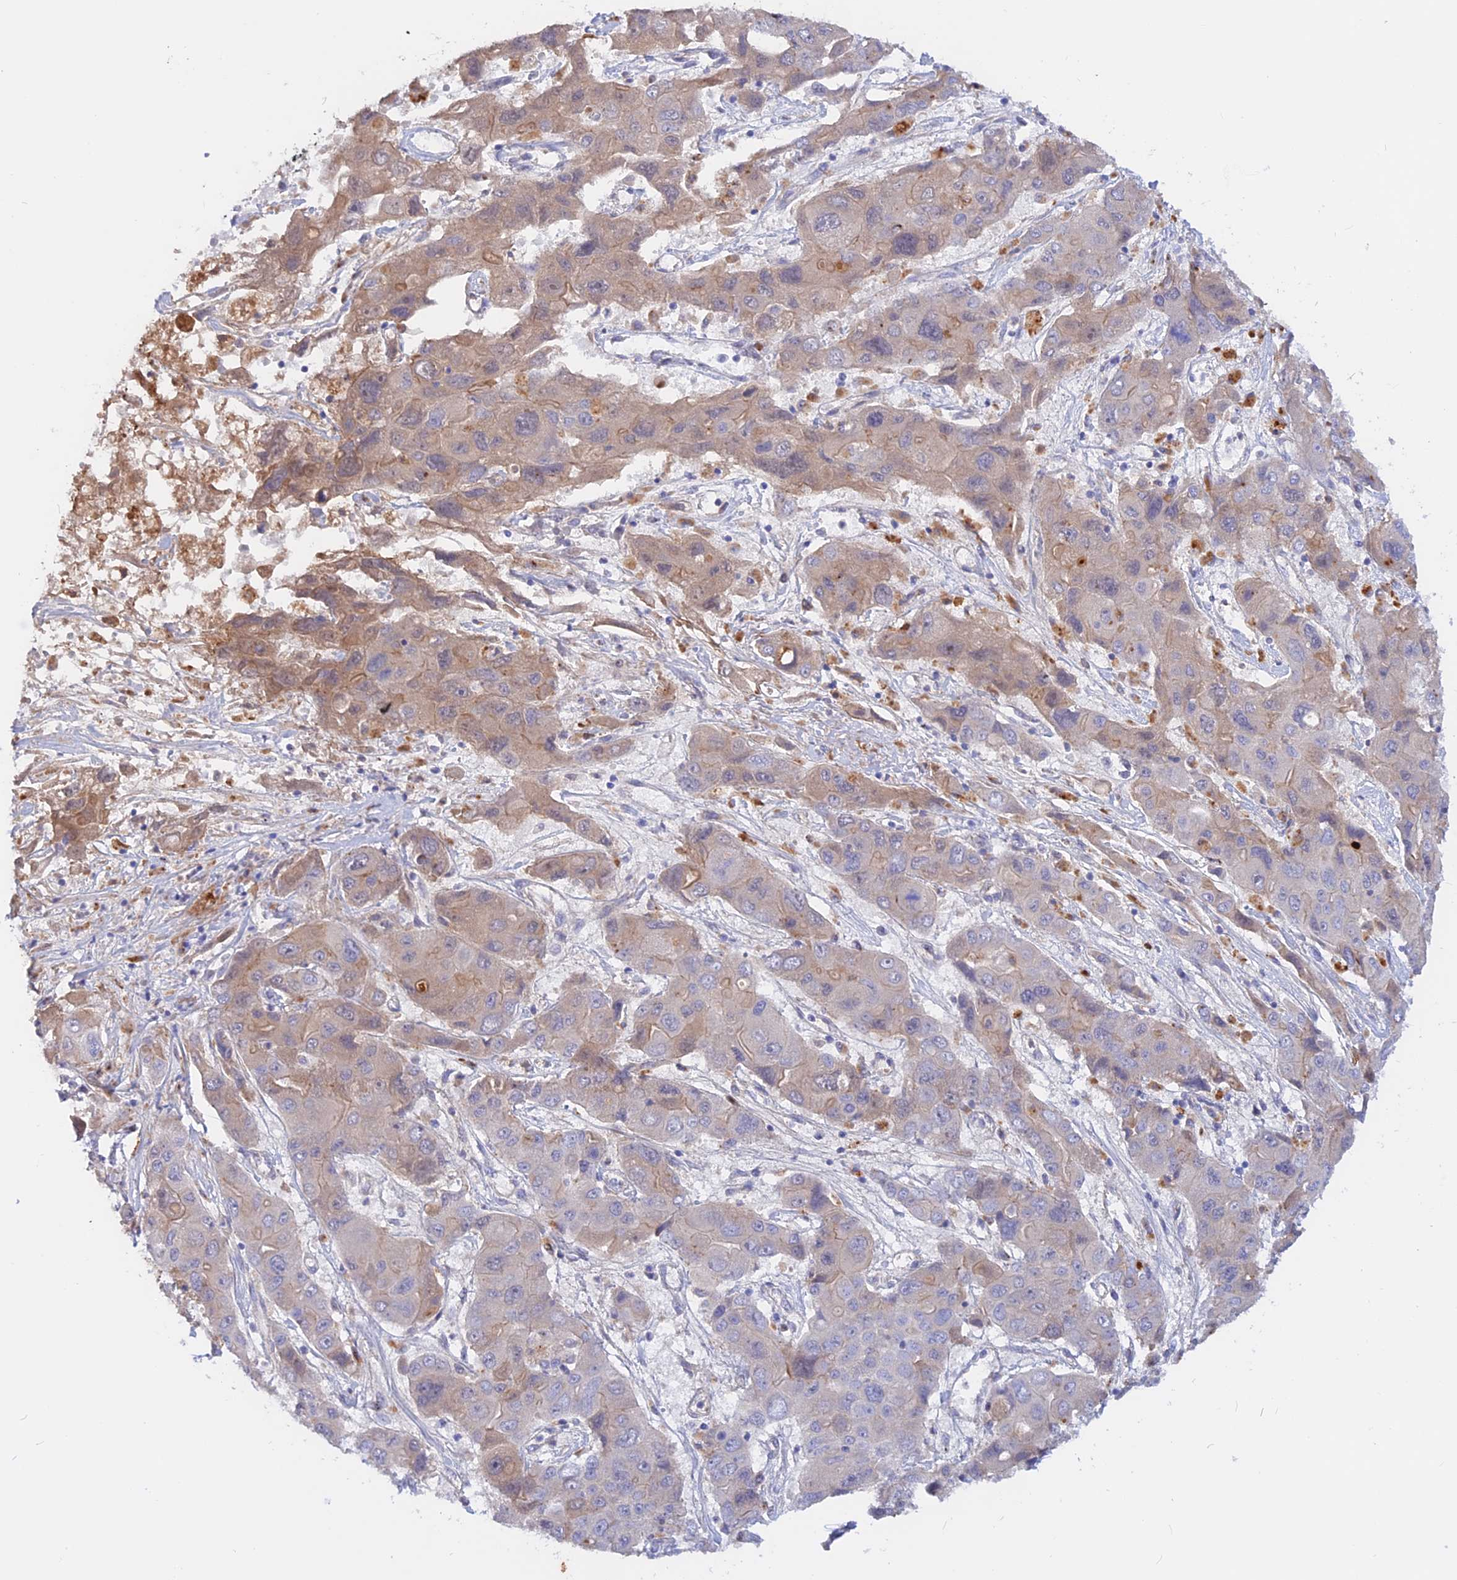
{"staining": {"intensity": "weak", "quantity": "<25%", "location": "cytoplasmic/membranous"}, "tissue": "liver cancer", "cell_type": "Tumor cells", "image_type": "cancer", "snomed": [{"axis": "morphology", "description": "Cholangiocarcinoma"}, {"axis": "topography", "description": "Liver"}], "caption": "High power microscopy micrograph of an immunohistochemistry (IHC) micrograph of cholangiocarcinoma (liver), revealing no significant positivity in tumor cells. (Immunohistochemistry (ihc), brightfield microscopy, high magnification).", "gene": "GK5", "patient": {"sex": "male", "age": 67}}